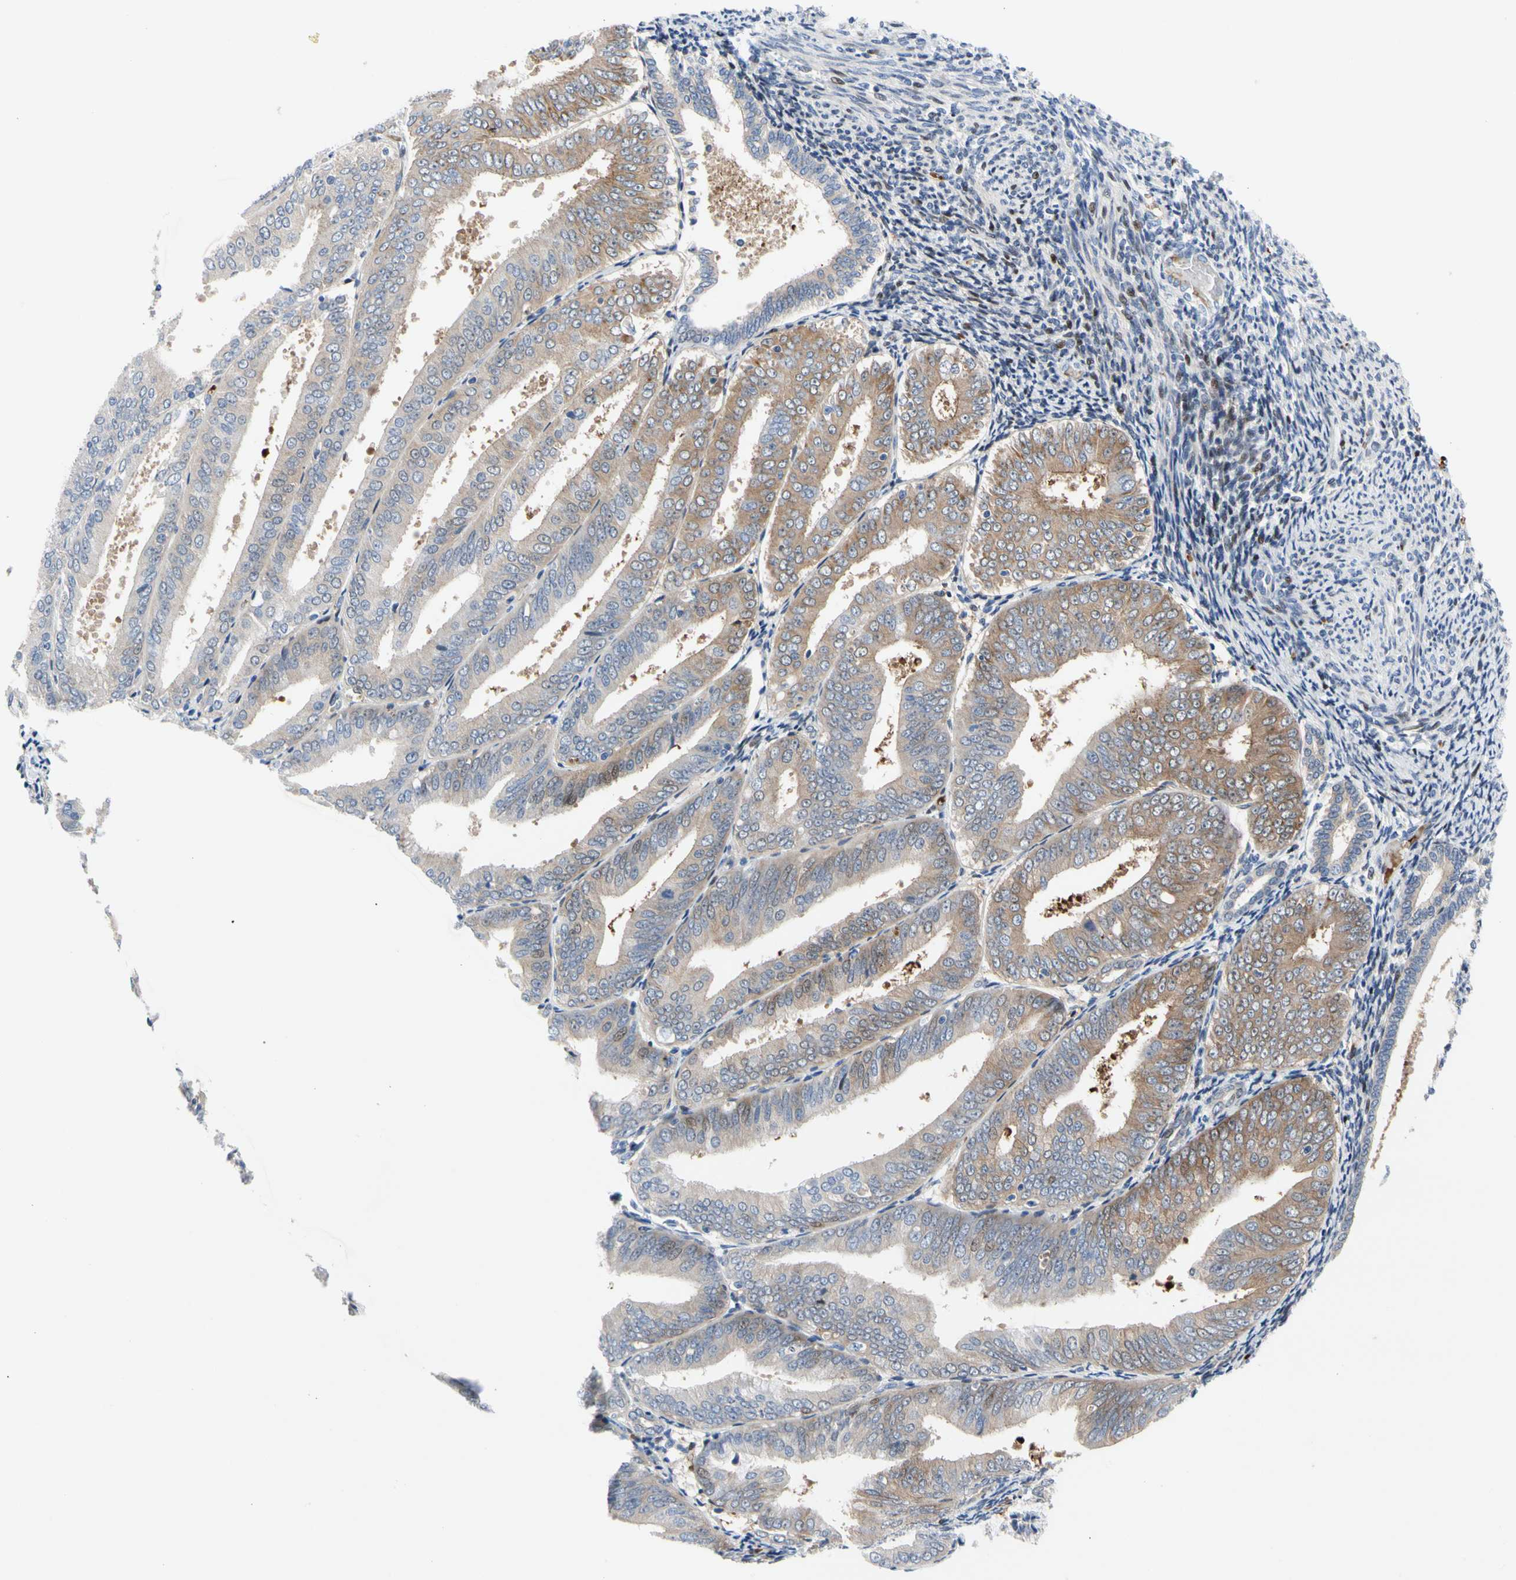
{"staining": {"intensity": "moderate", "quantity": "<25%", "location": "cytoplasmic/membranous"}, "tissue": "endometrial cancer", "cell_type": "Tumor cells", "image_type": "cancer", "snomed": [{"axis": "morphology", "description": "Adenocarcinoma, NOS"}, {"axis": "topography", "description": "Endometrium"}], "caption": "Immunohistochemical staining of endometrial cancer exhibits low levels of moderate cytoplasmic/membranous expression in about <25% of tumor cells. Using DAB (brown) and hematoxylin (blue) stains, captured at high magnification using brightfield microscopy.", "gene": "HMGCR", "patient": {"sex": "female", "age": 63}}